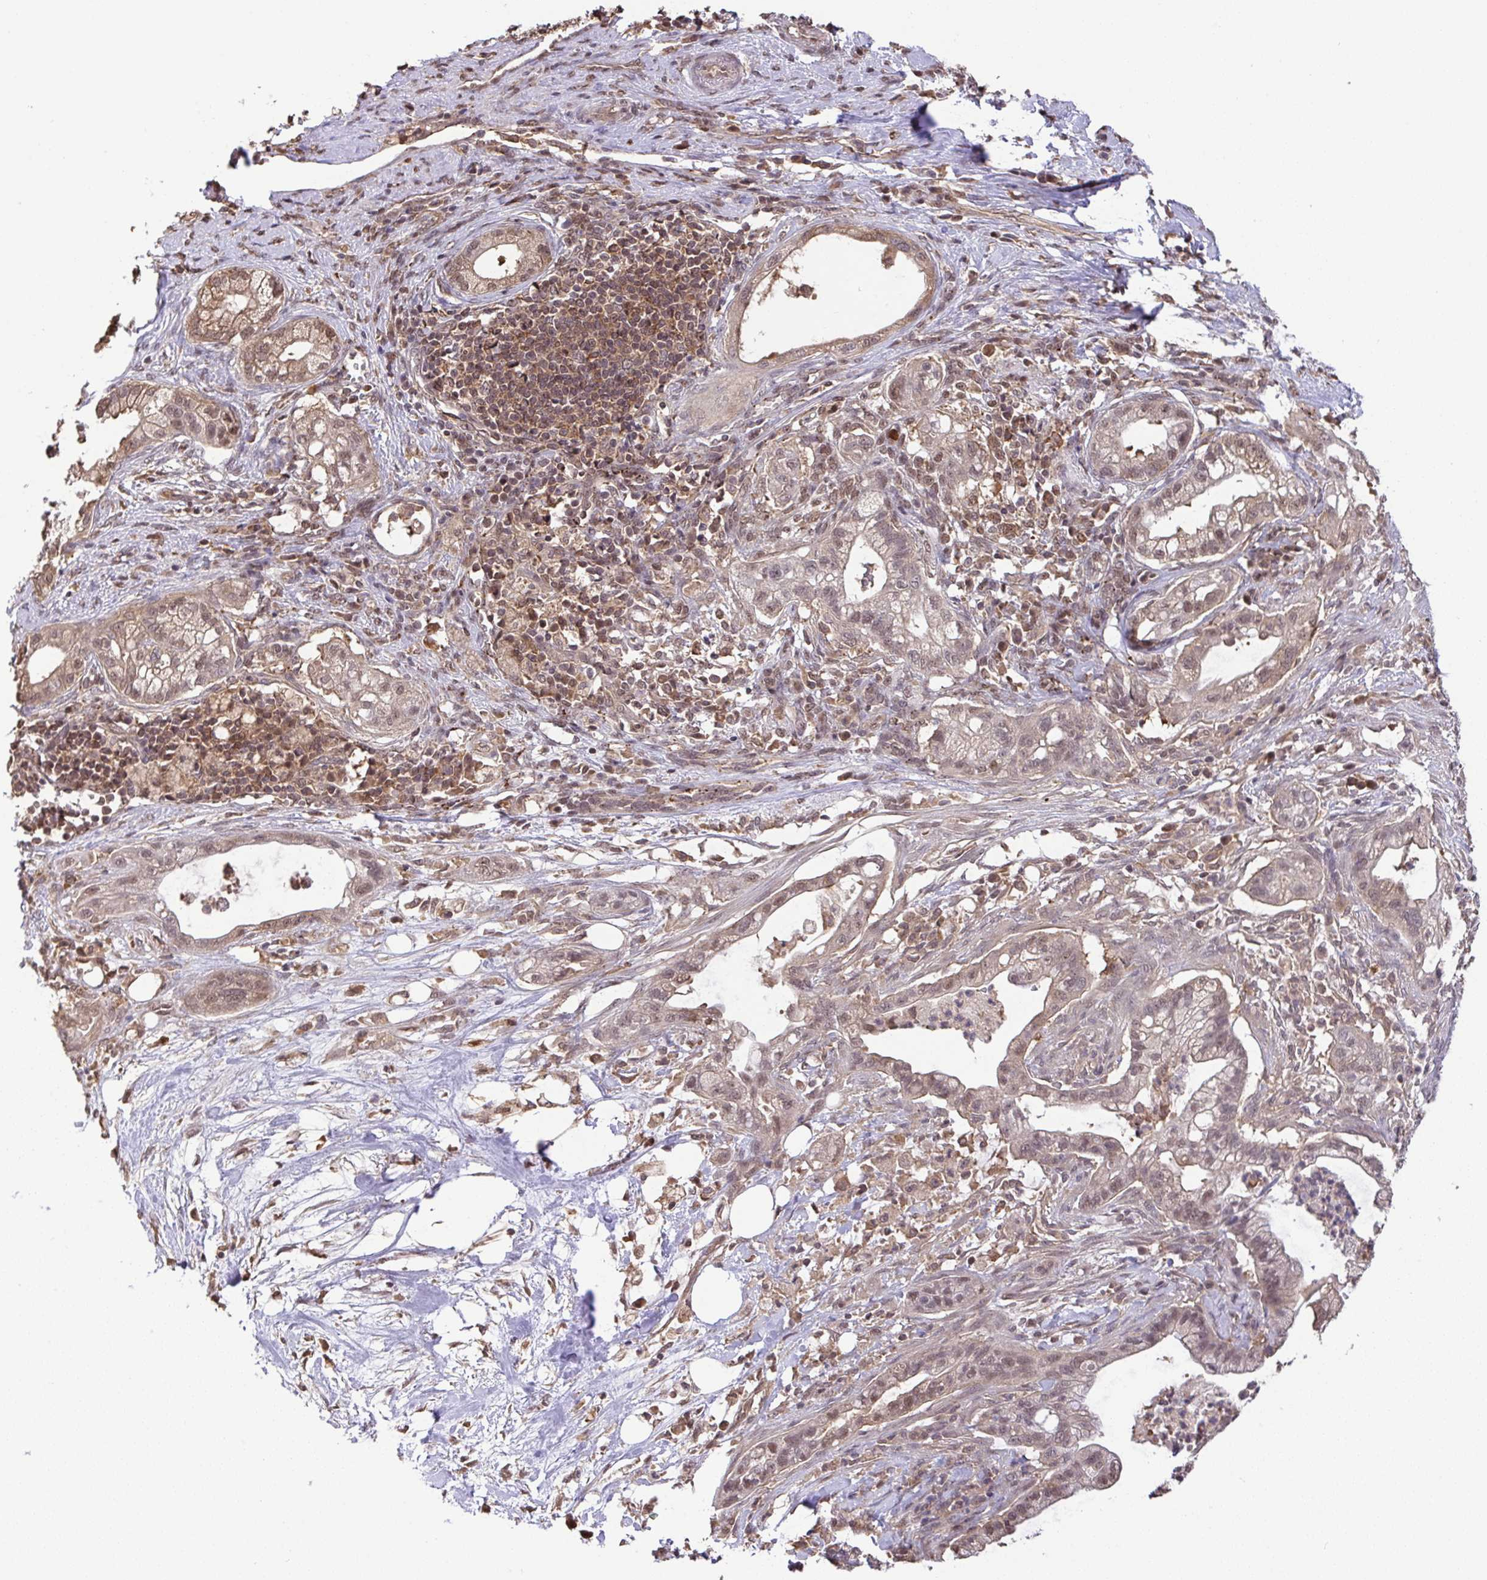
{"staining": {"intensity": "moderate", "quantity": "25%-75%", "location": "cytoplasmic/membranous,nuclear"}, "tissue": "pancreatic cancer", "cell_type": "Tumor cells", "image_type": "cancer", "snomed": [{"axis": "morphology", "description": "Adenocarcinoma, NOS"}, {"axis": "topography", "description": "Pancreas"}], "caption": "Brown immunohistochemical staining in human pancreatic cancer exhibits moderate cytoplasmic/membranous and nuclear staining in about 25%-75% of tumor cells. (DAB = brown stain, brightfield microscopy at high magnification).", "gene": "C12orf57", "patient": {"sex": "male", "age": 44}}